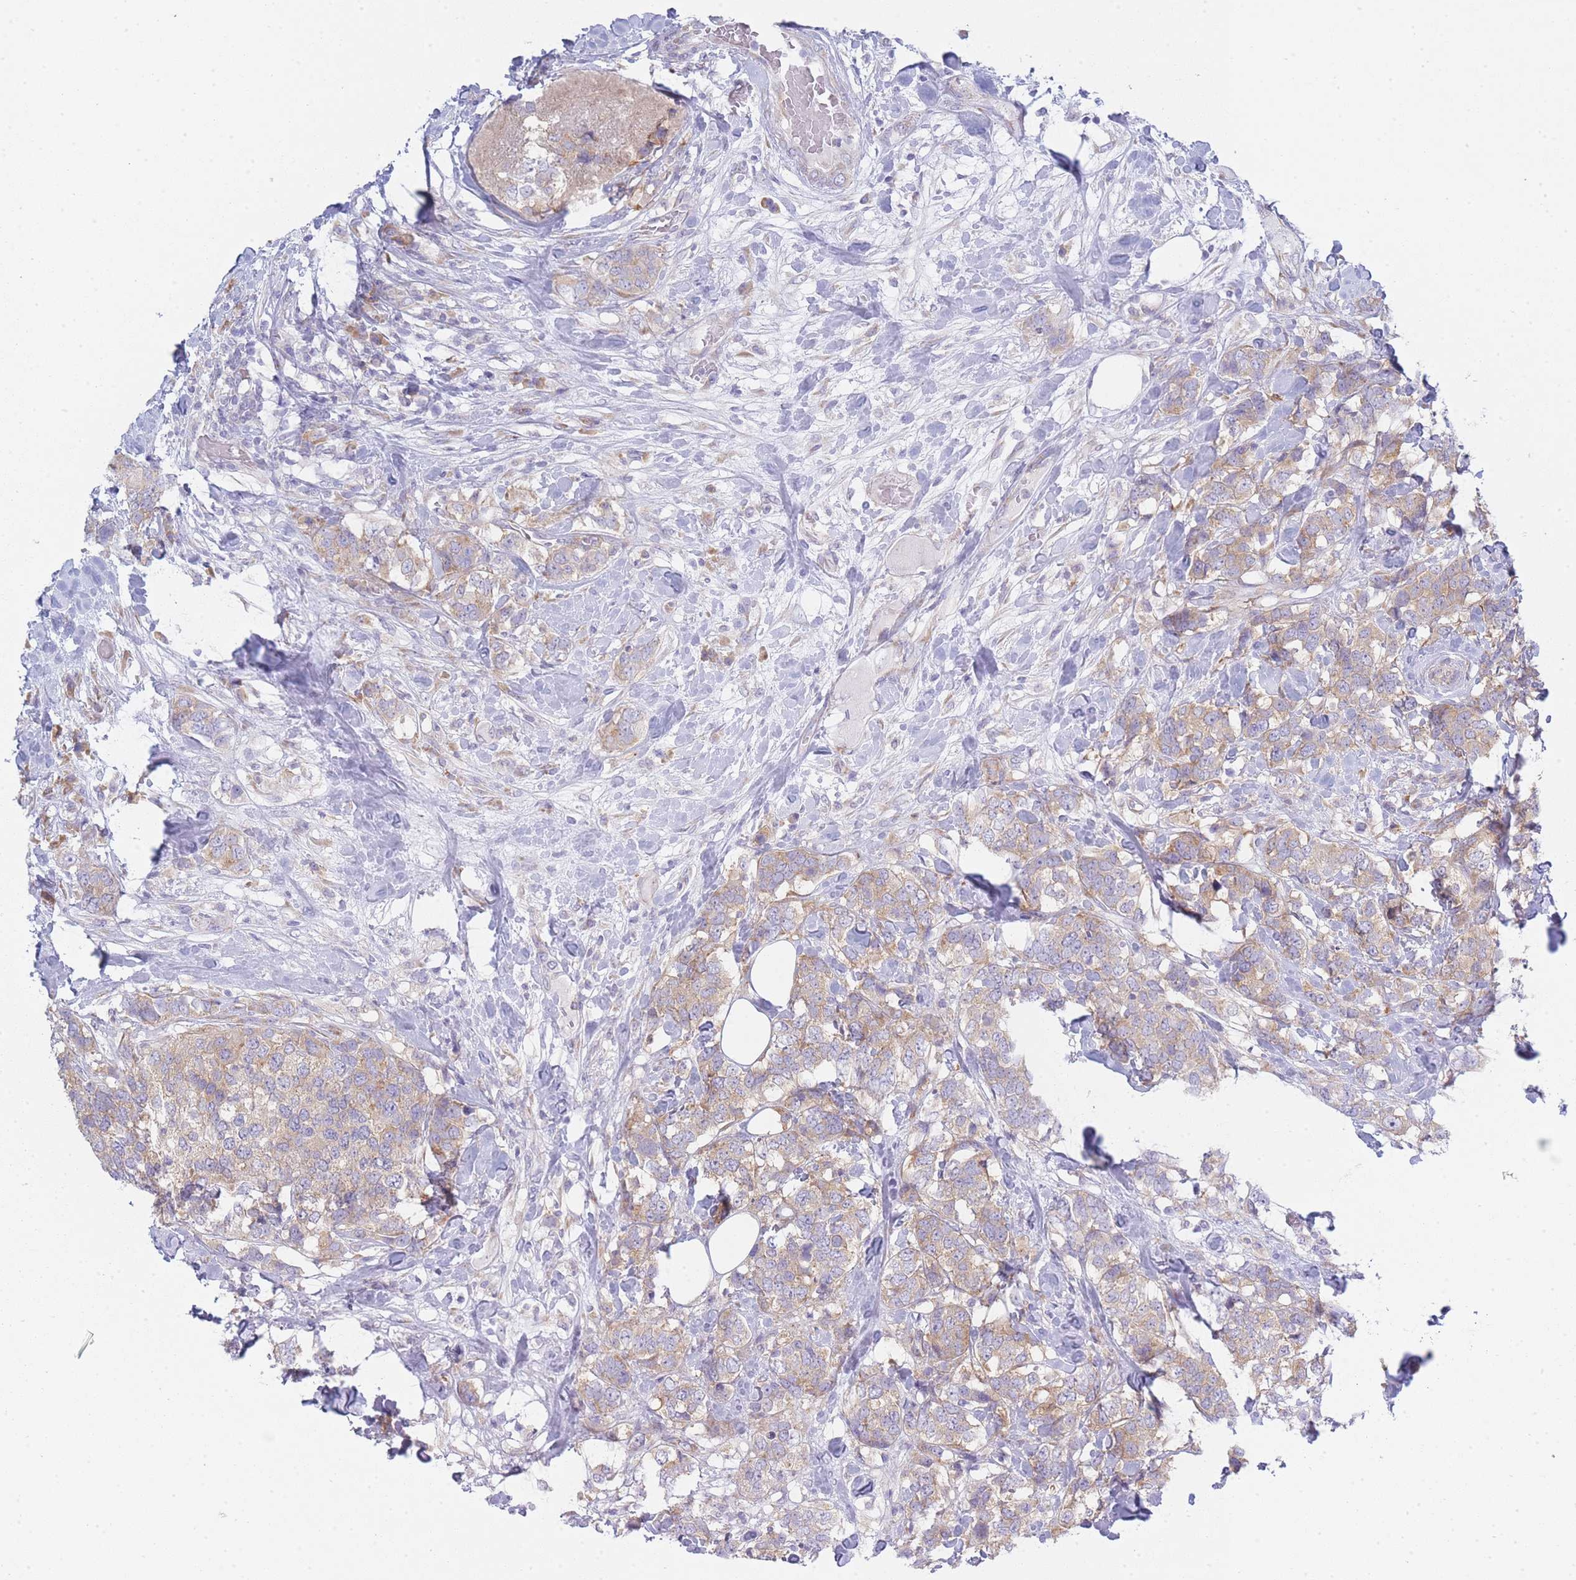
{"staining": {"intensity": "moderate", "quantity": "25%-75%", "location": "cytoplasmic/membranous"}, "tissue": "breast cancer", "cell_type": "Tumor cells", "image_type": "cancer", "snomed": [{"axis": "morphology", "description": "Lobular carcinoma"}, {"axis": "topography", "description": "Breast"}], "caption": "An immunohistochemistry (IHC) photomicrograph of tumor tissue is shown. Protein staining in brown shows moderate cytoplasmic/membranous positivity in breast cancer within tumor cells.", "gene": "OR5L2", "patient": {"sex": "female", "age": 59}}